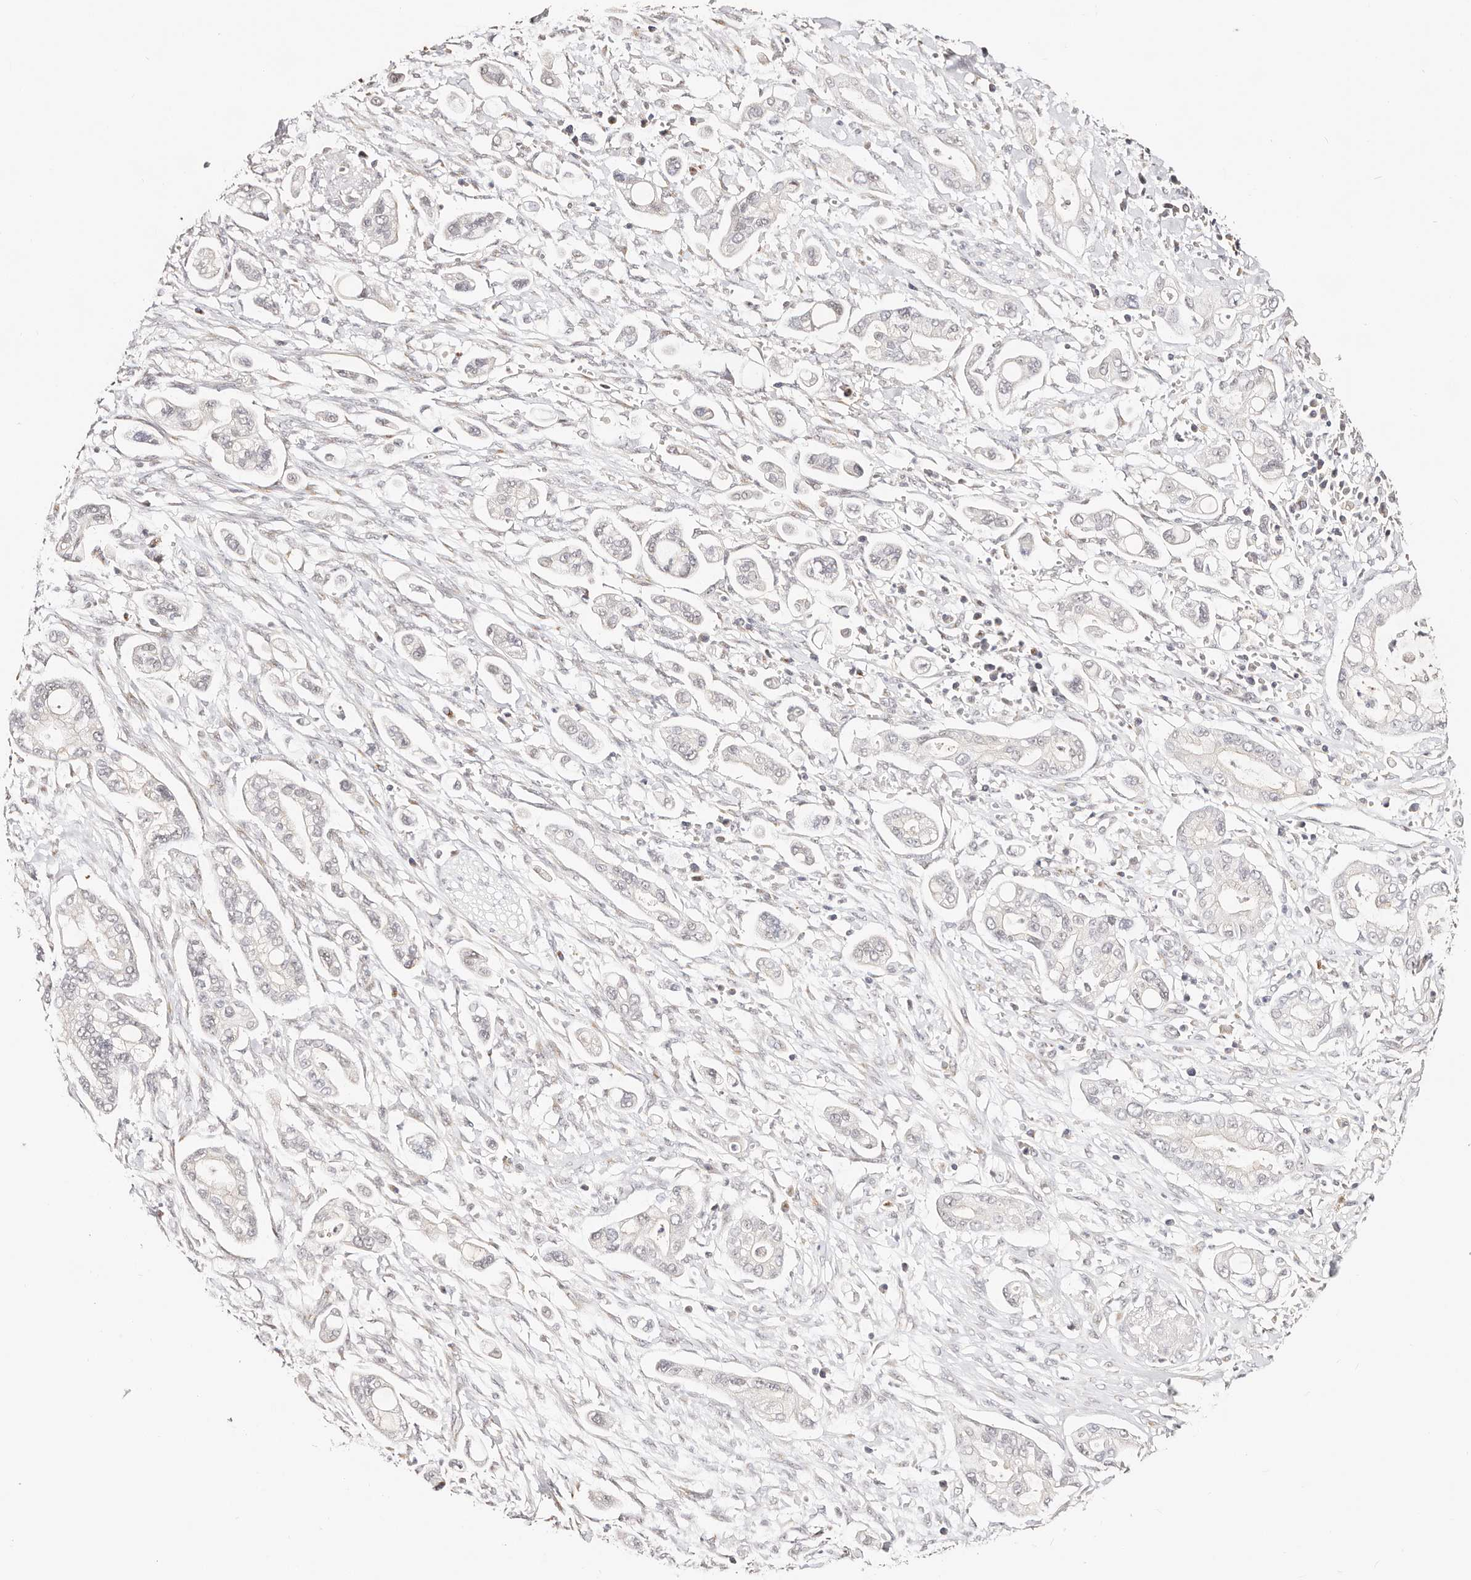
{"staining": {"intensity": "negative", "quantity": "none", "location": "none"}, "tissue": "pancreatic cancer", "cell_type": "Tumor cells", "image_type": "cancer", "snomed": [{"axis": "morphology", "description": "Adenocarcinoma, NOS"}, {"axis": "topography", "description": "Pancreas"}], "caption": "The image shows no significant staining in tumor cells of pancreatic cancer (adenocarcinoma).", "gene": "VIPAS39", "patient": {"sex": "male", "age": 68}}